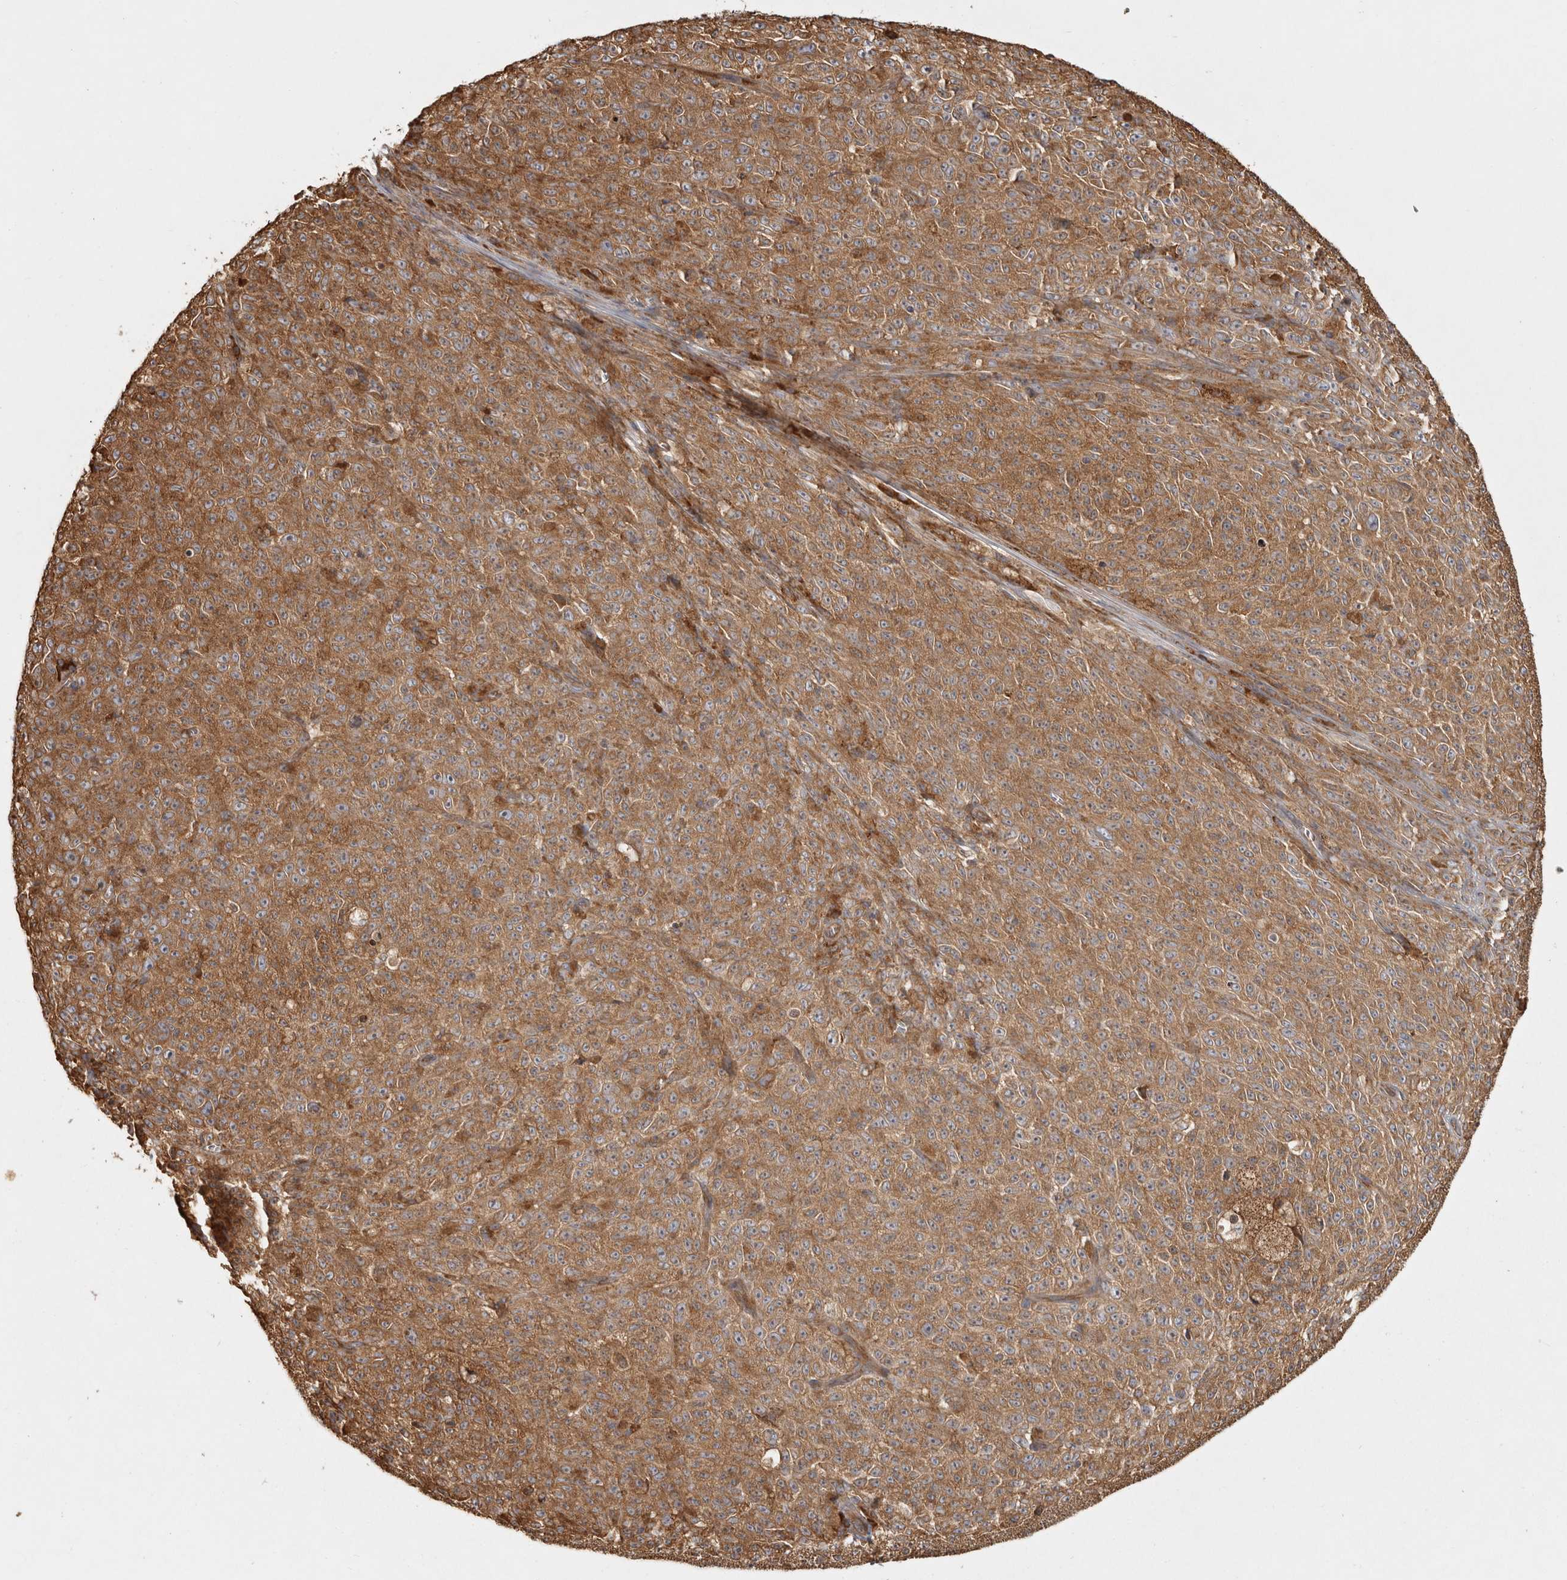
{"staining": {"intensity": "moderate", "quantity": ">75%", "location": "cytoplasmic/membranous"}, "tissue": "melanoma", "cell_type": "Tumor cells", "image_type": "cancer", "snomed": [{"axis": "morphology", "description": "Malignant melanoma, NOS"}, {"axis": "topography", "description": "Skin"}], "caption": "Tumor cells demonstrate medium levels of moderate cytoplasmic/membranous staining in about >75% of cells in human melanoma.", "gene": "CAMSAP2", "patient": {"sex": "female", "age": 82}}